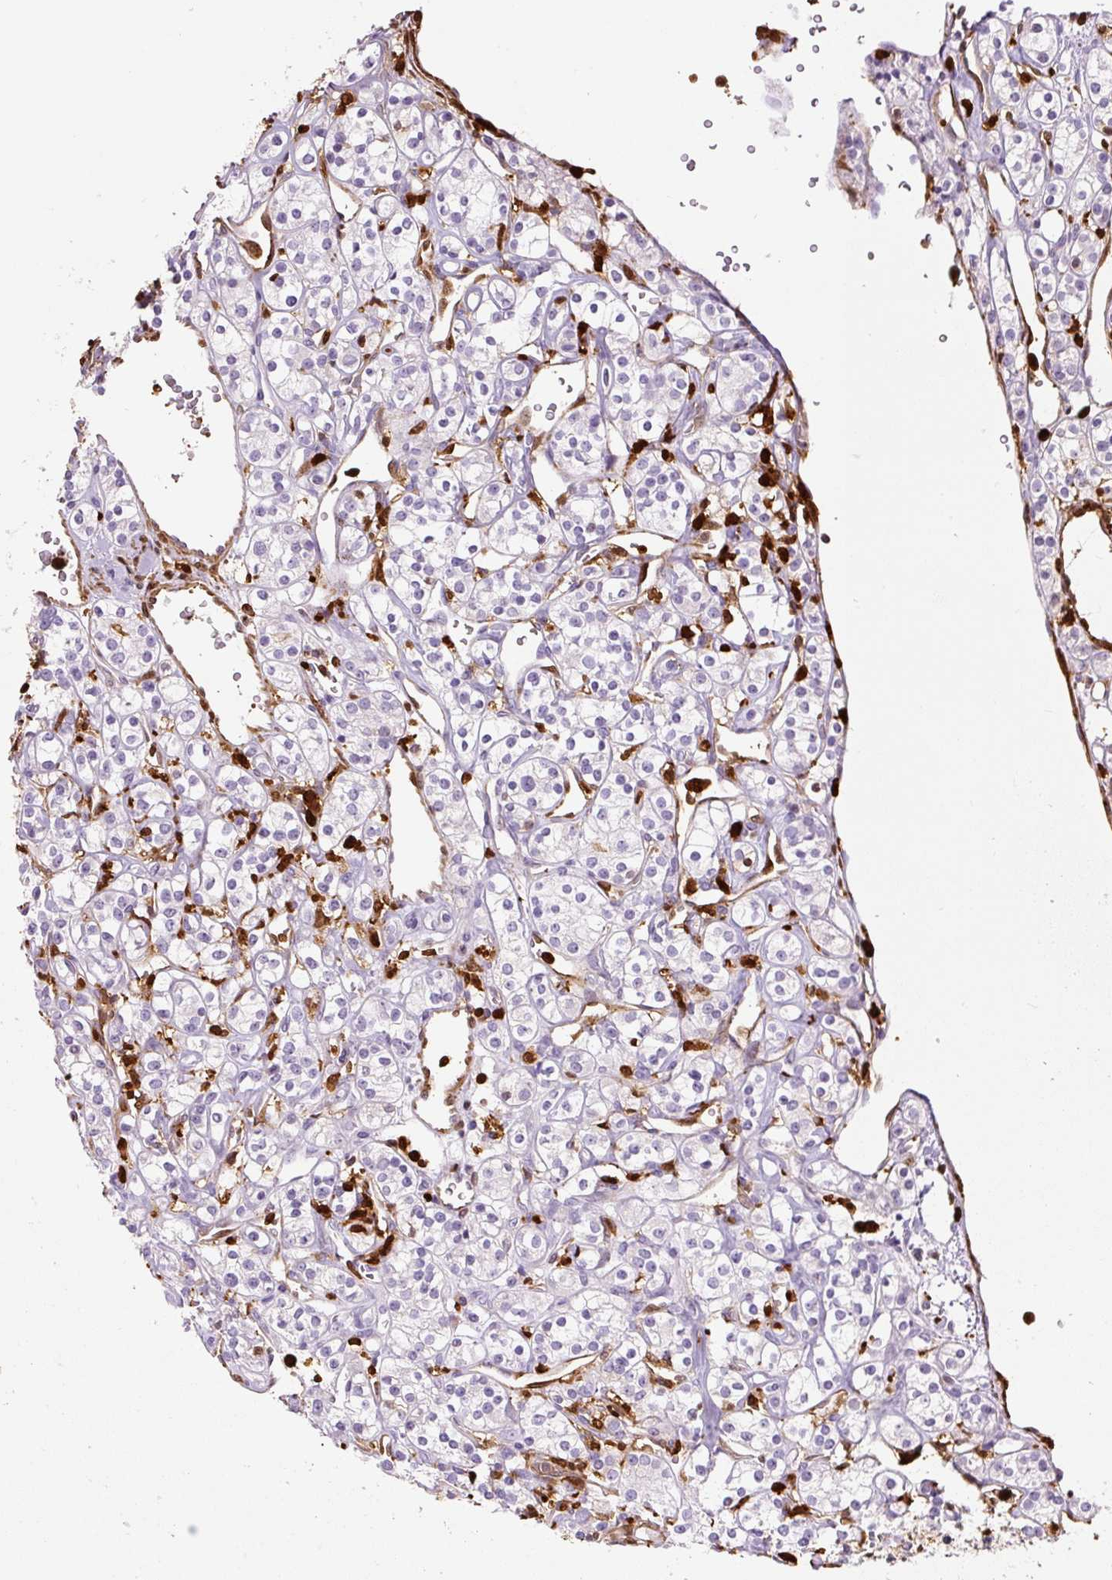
{"staining": {"intensity": "negative", "quantity": "none", "location": "none"}, "tissue": "renal cancer", "cell_type": "Tumor cells", "image_type": "cancer", "snomed": [{"axis": "morphology", "description": "Adenocarcinoma, NOS"}, {"axis": "topography", "description": "Kidney"}], "caption": "Micrograph shows no protein expression in tumor cells of renal cancer (adenocarcinoma) tissue. The staining is performed using DAB brown chromogen with nuclei counter-stained in using hematoxylin.", "gene": "S100A4", "patient": {"sex": "male", "age": 77}}